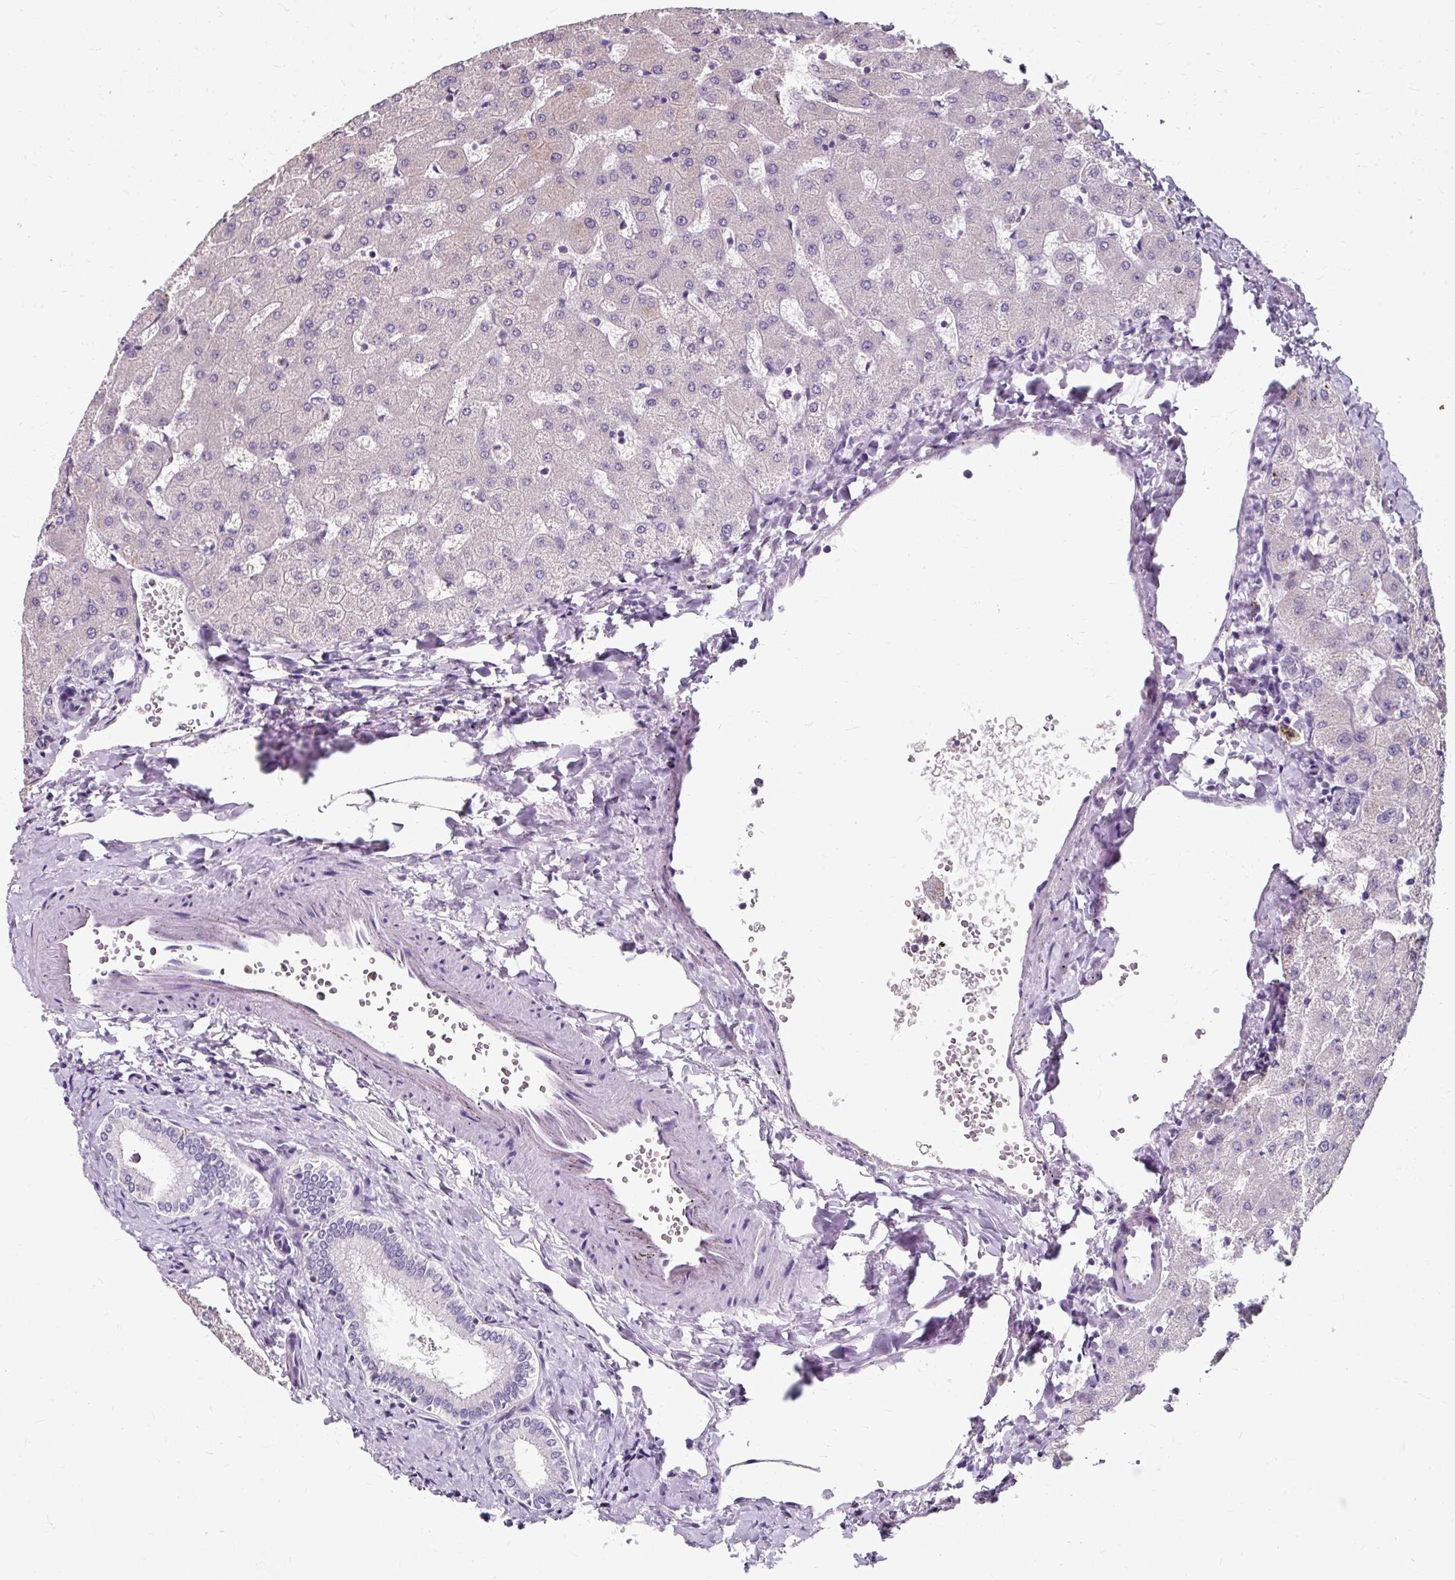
{"staining": {"intensity": "negative", "quantity": "none", "location": "none"}, "tissue": "liver", "cell_type": "Cholangiocytes", "image_type": "normal", "snomed": [{"axis": "morphology", "description": "Normal tissue, NOS"}, {"axis": "topography", "description": "Liver"}], "caption": "Immunohistochemistry of benign human liver demonstrates no expression in cholangiocytes. Nuclei are stained in blue.", "gene": "KLHL24", "patient": {"sex": "female", "age": 63}}